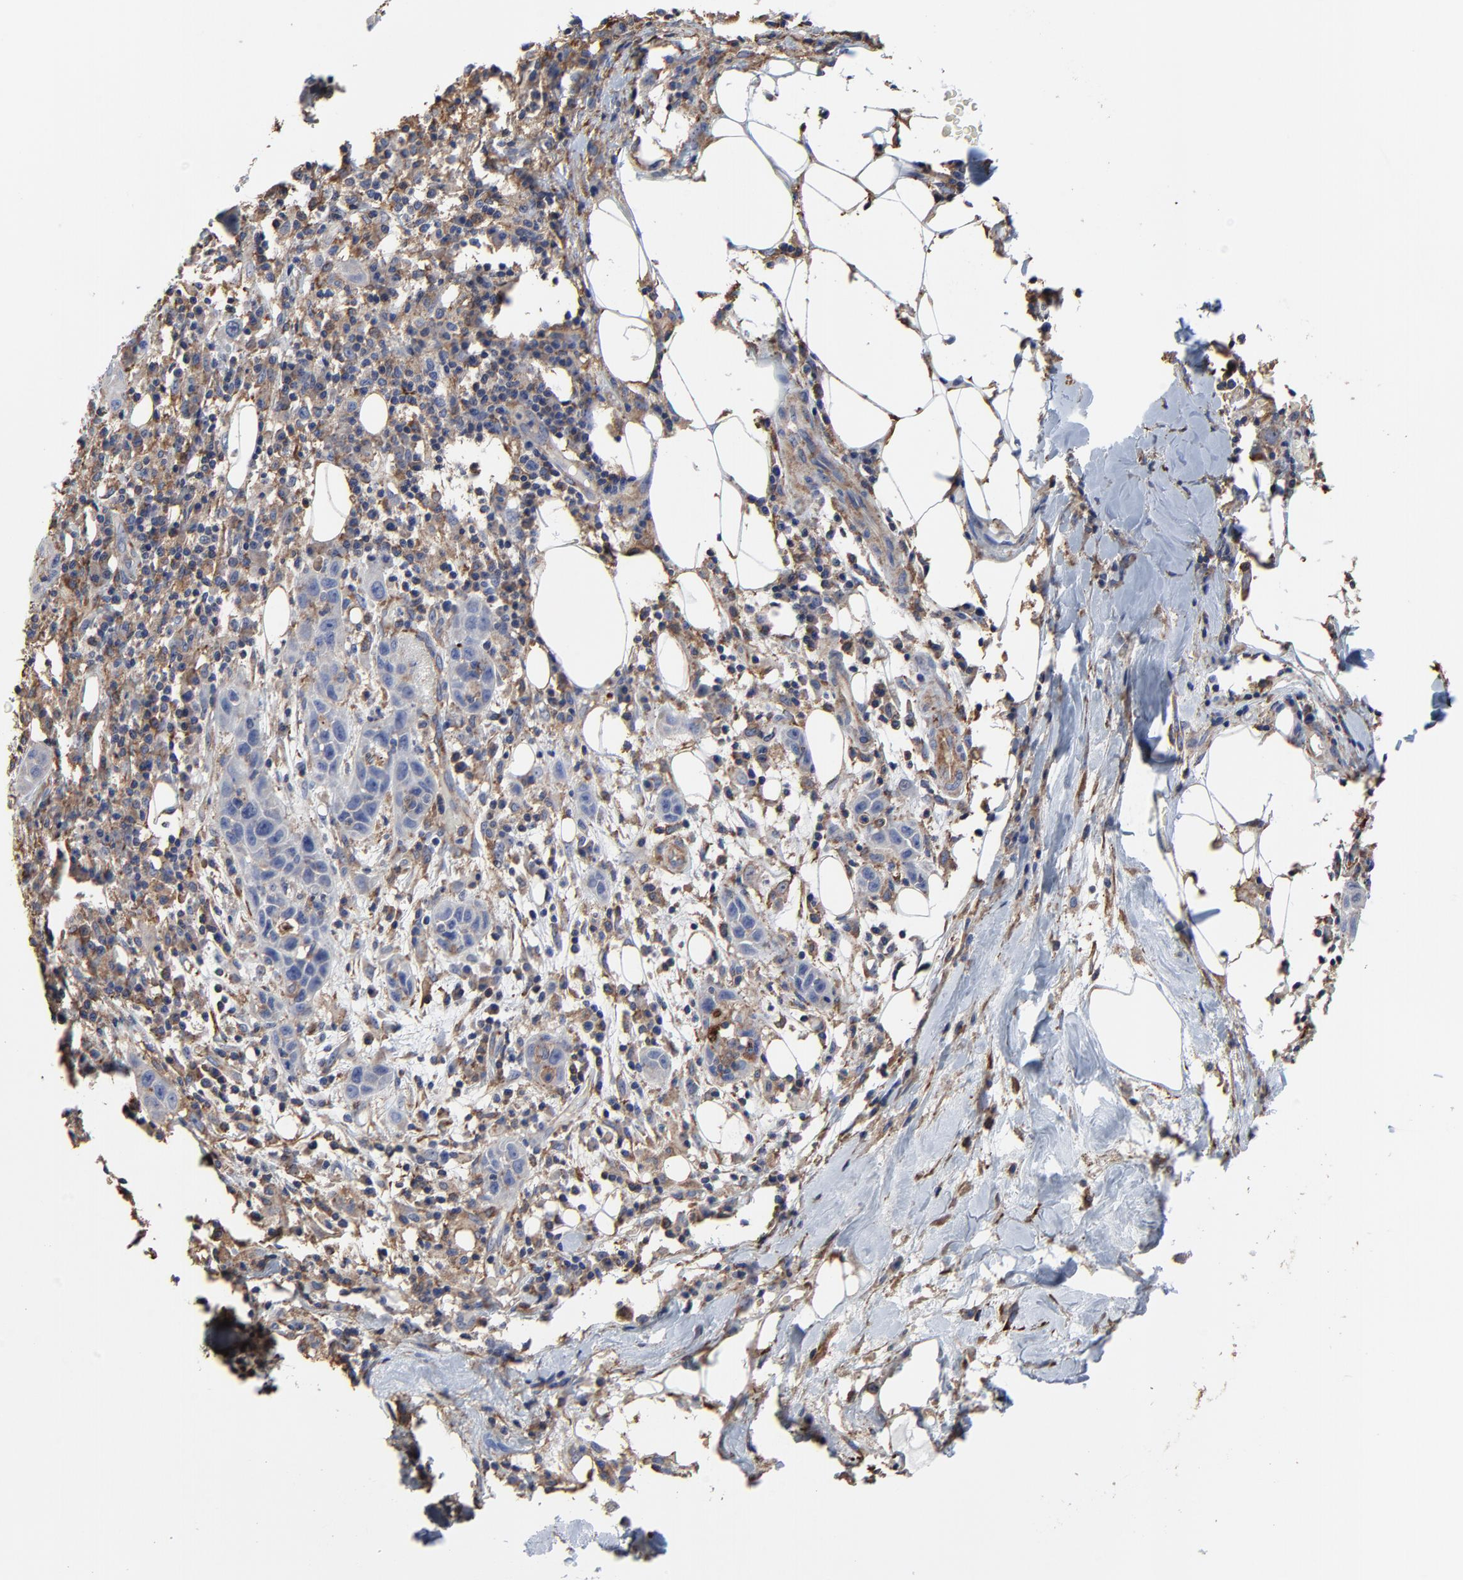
{"staining": {"intensity": "moderate", "quantity": ">75%", "location": "cytoplasmic/membranous,nuclear"}, "tissue": "skin cancer", "cell_type": "Tumor cells", "image_type": "cancer", "snomed": [{"axis": "morphology", "description": "Squamous cell carcinoma, NOS"}, {"axis": "topography", "description": "Skin"}], "caption": "High-power microscopy captured an IHC photomicrograph of skin cancer, revealing moderate cytoplasmic/membranous and nuclear staining in about >75% of tumor cells.", "gene": "NXF3", "patient": {"sex": "male", "age": 84}}